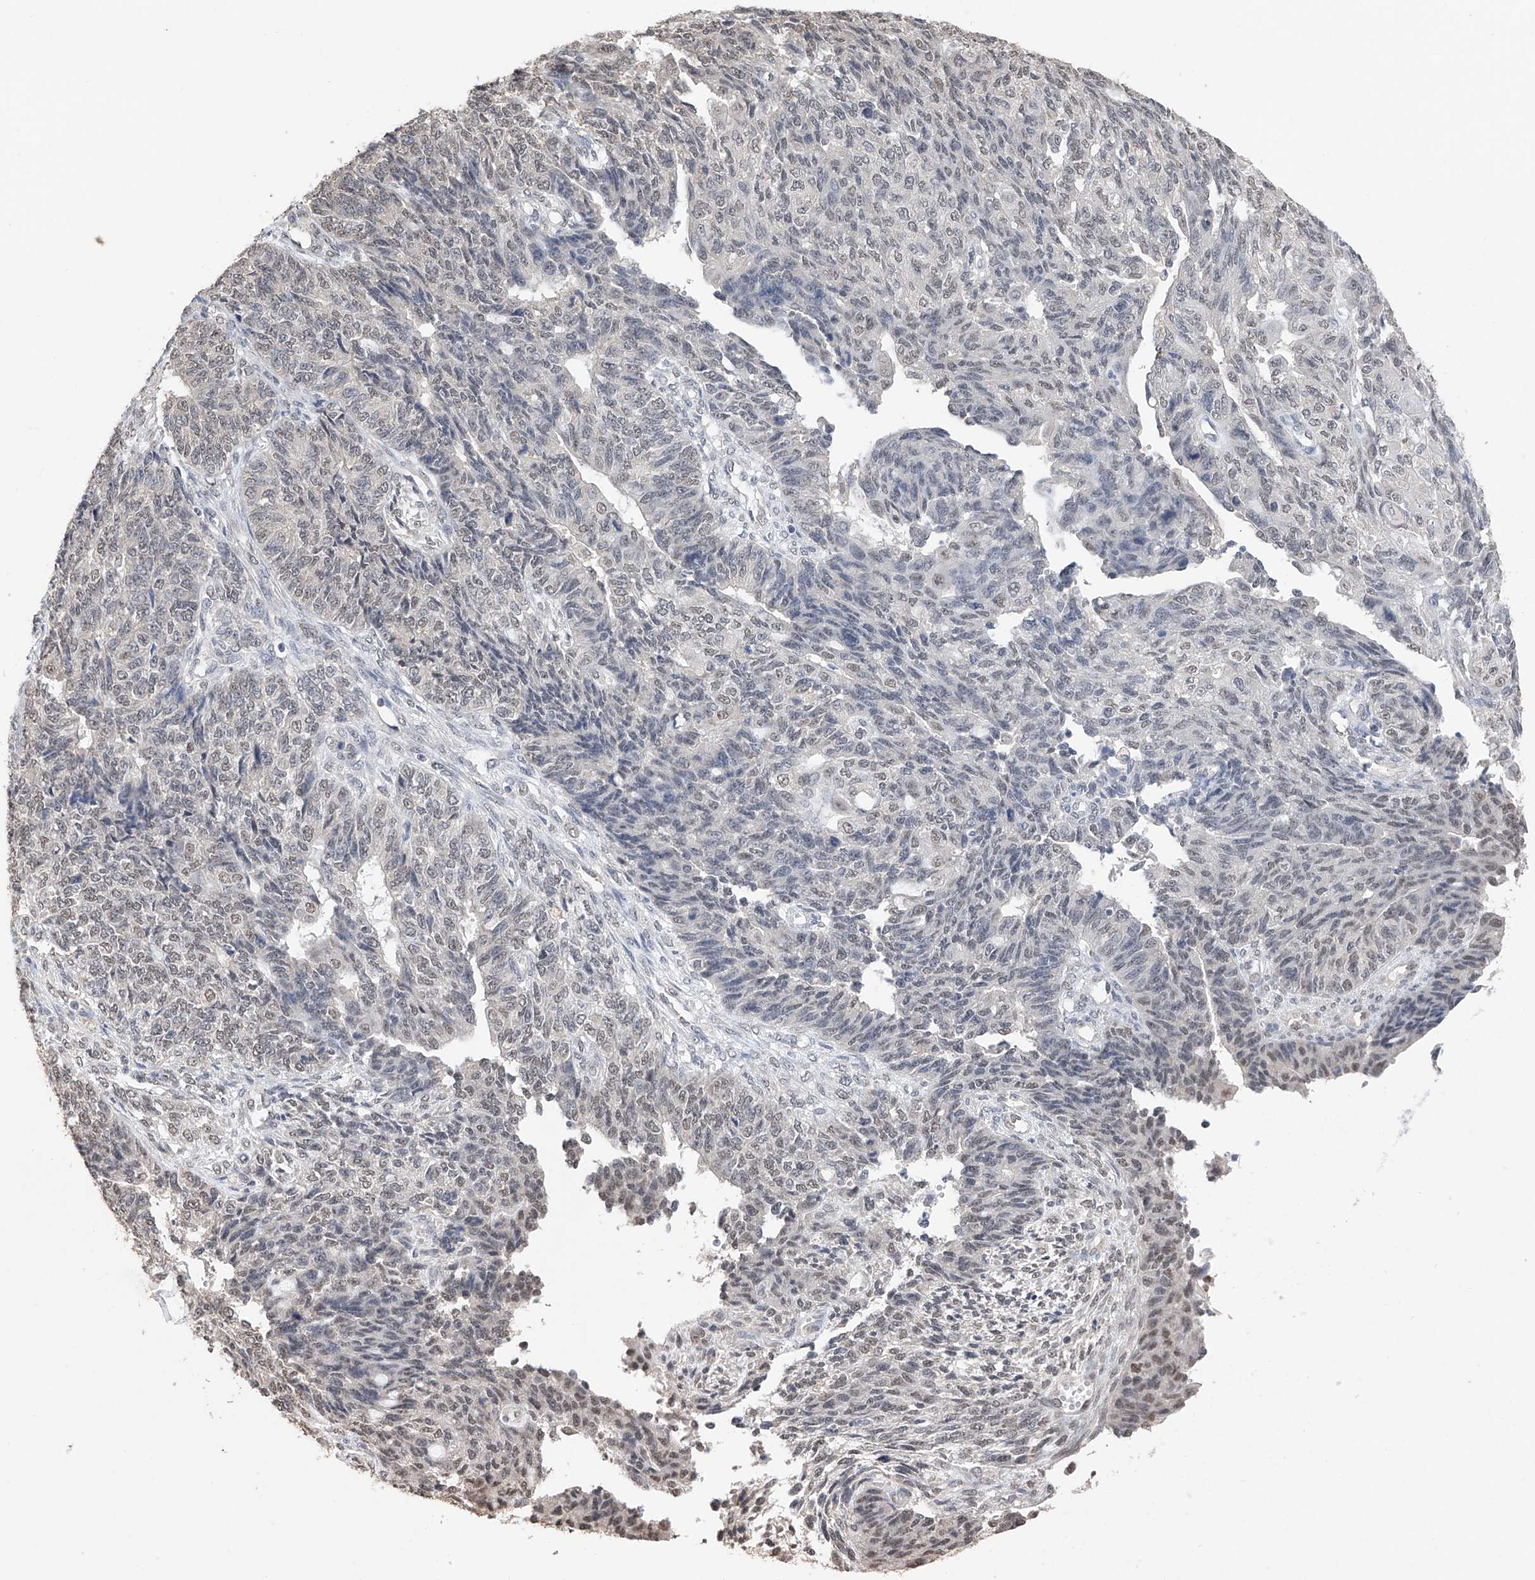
{"staining": {"intensity": "weak", "quantity": "25%-75%", "location": "nuclear"}, "tissue": "endometrial cancer", "cell_type": "Tumor cells", "image_type": "cancer", "snomed": [{"axis": "morphology", "description": "Adenocarcinoma, NOS"}, {"axis": "topography", "description": "Endometrium"}], "caption": "Immunohistochemistry (IHC) of human endometrial cancer (adenocarcinoma) shows low levels of weak nuclear expression in approximately 25%-75% of tumor cells.", "gene": "DMAP1", "patient": {"sex": "female", "age": 32}}